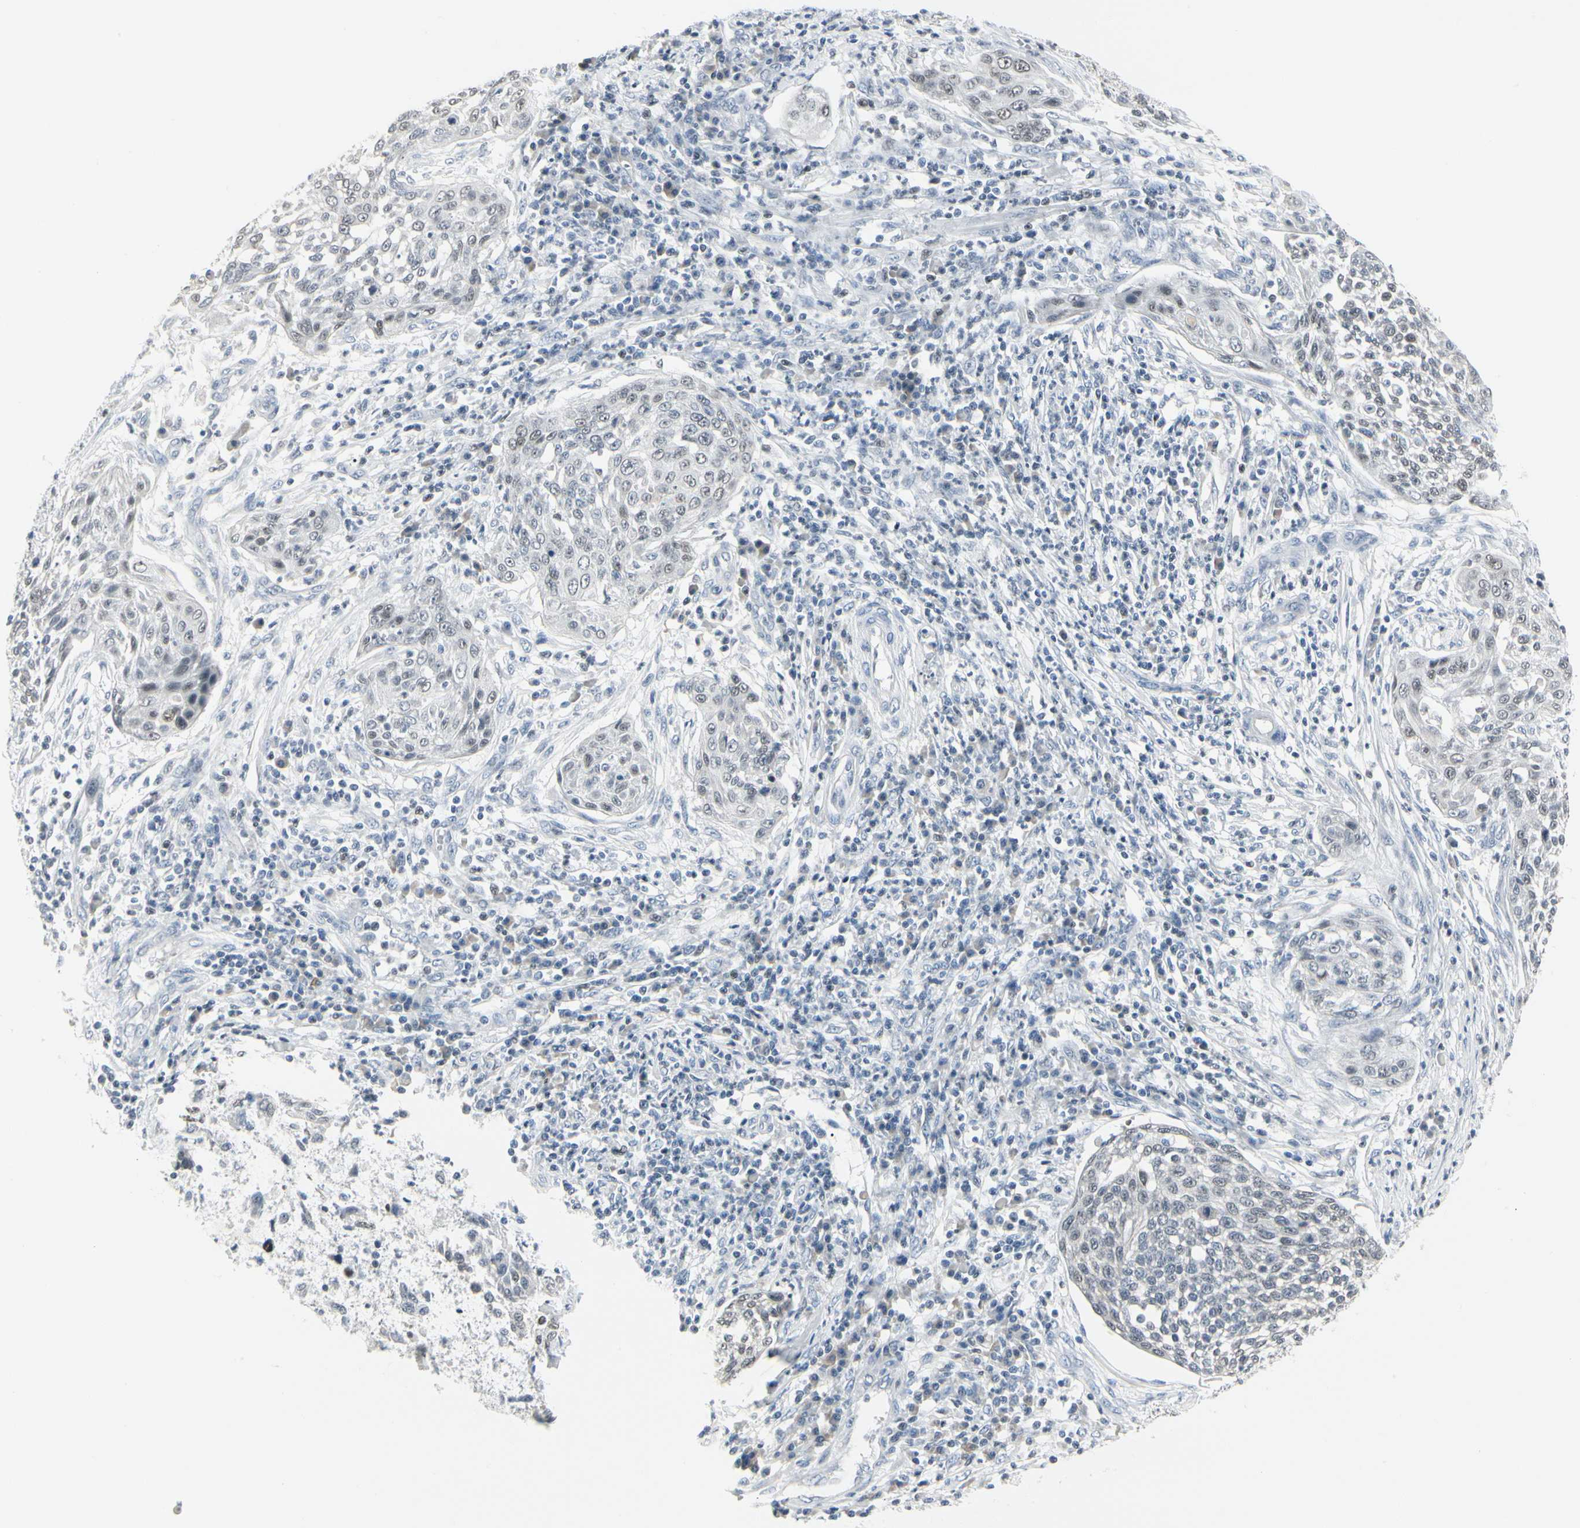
{"staining": {"intensity": "moderate", "quantity": "<25%", "location": "nuclear"}, "tissue": "cervical cancer", "cell_type": "Tumor cells", "image_type": "cancer", "snomed": [{"axis": "morphology", "description": "Squamous cell carcinoma, NOS"}, {"axis": "topography", "description": "Cervix"}], "caption": "About <25% of tumor cells in cervical cancer display moderate nuclear protein staining as visualized by brown immunohistochemical staining.", "gene": "ZBTB7B", "patient": {"sex": "female", "age": 34}}